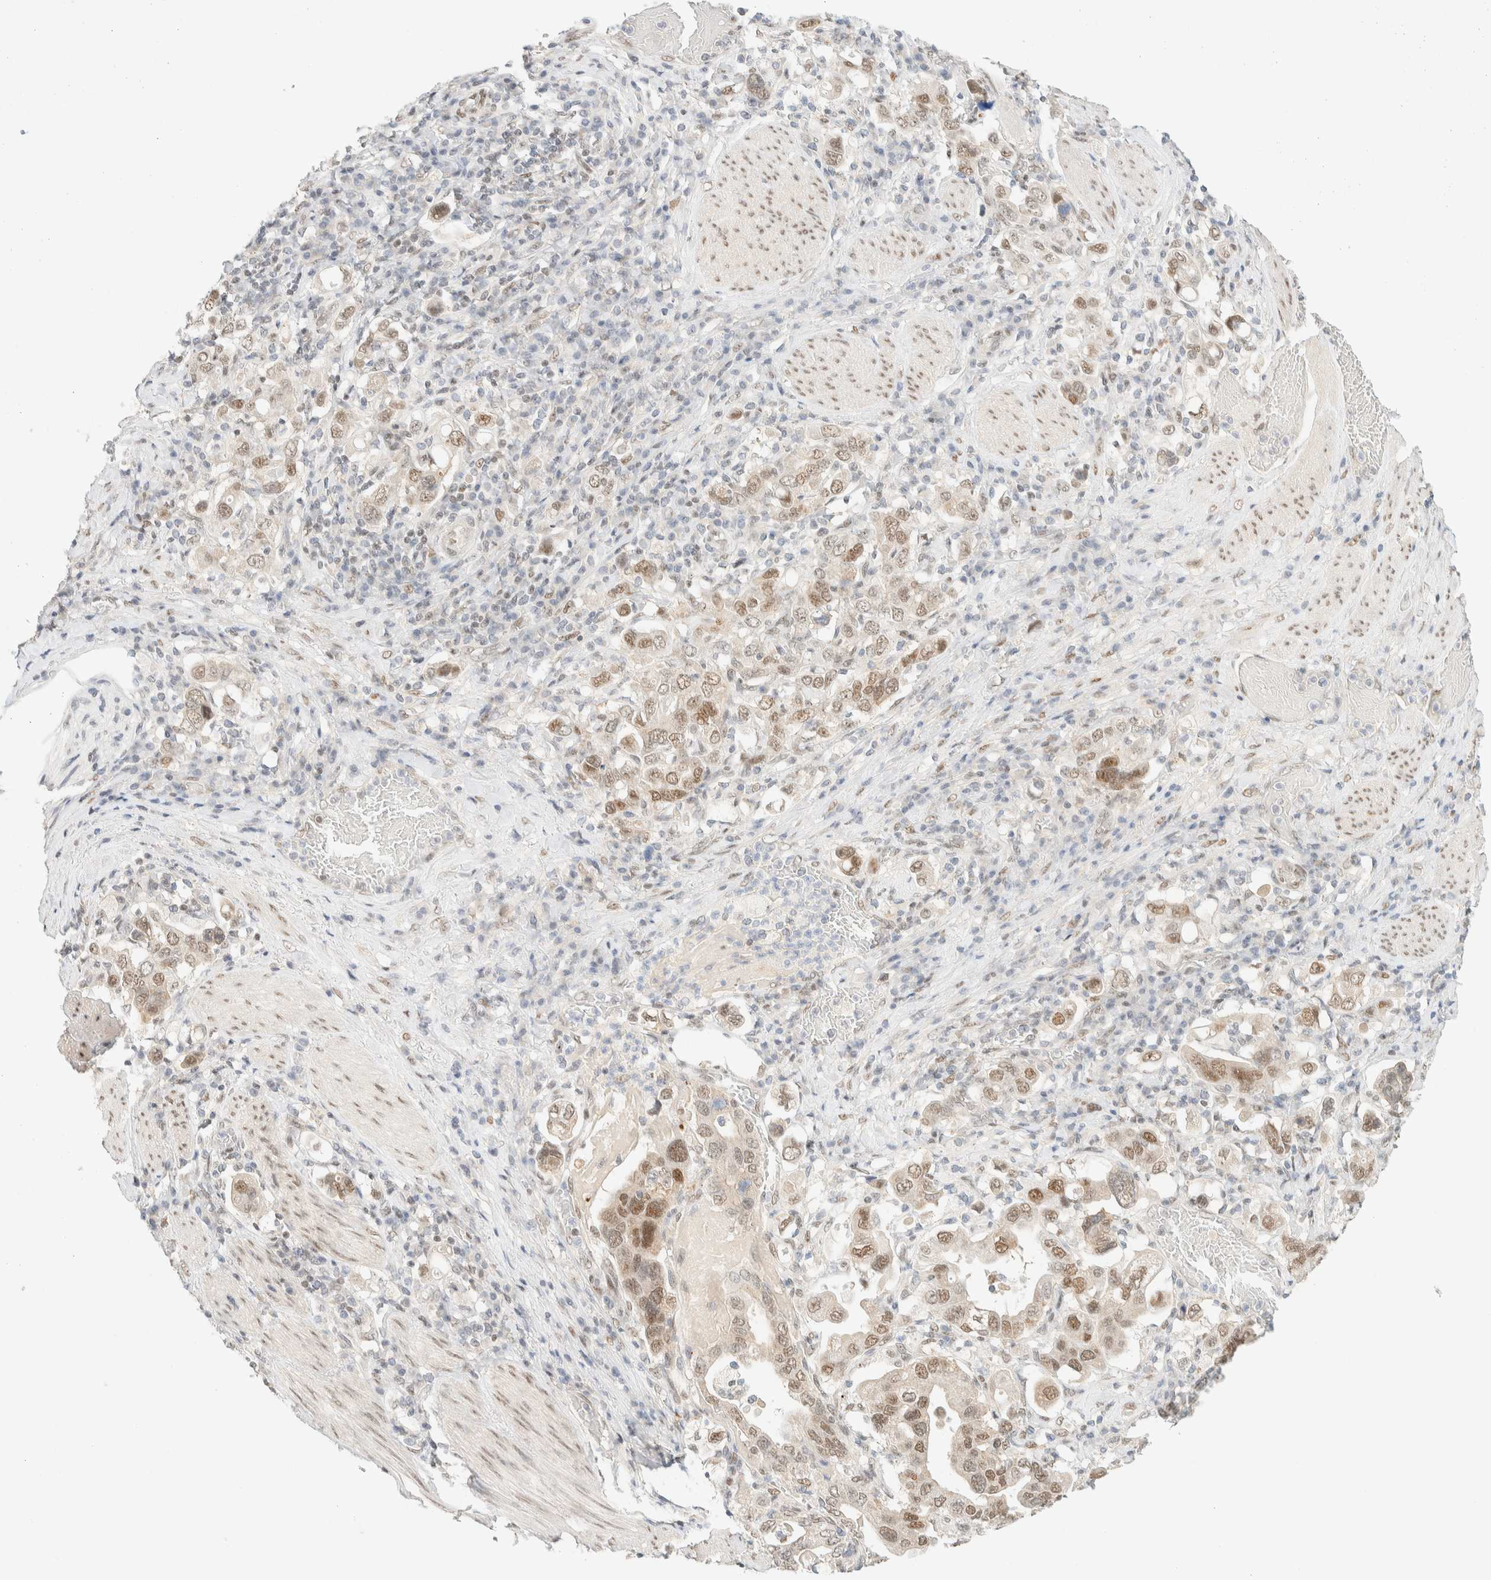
{"staining": {"intensity": "moderate", "quantity": ">75%", "location": "nuclear"}, "tissue": "stomach cancer", "cell_type": "Tumor cells", "image_type": "cancer", "snomed": [{"axis": "morphology", "description": "Adenocarcinoma, NOS"}, {"axis": "topography", "description": "Stomach, upper"}], "caption": "Stomach cancer stained for a protein demonstrates moderate nuclear positivity in tumor cells.", "gene": "PYGO2", "patient": {"sex": "male", "age": 62}}